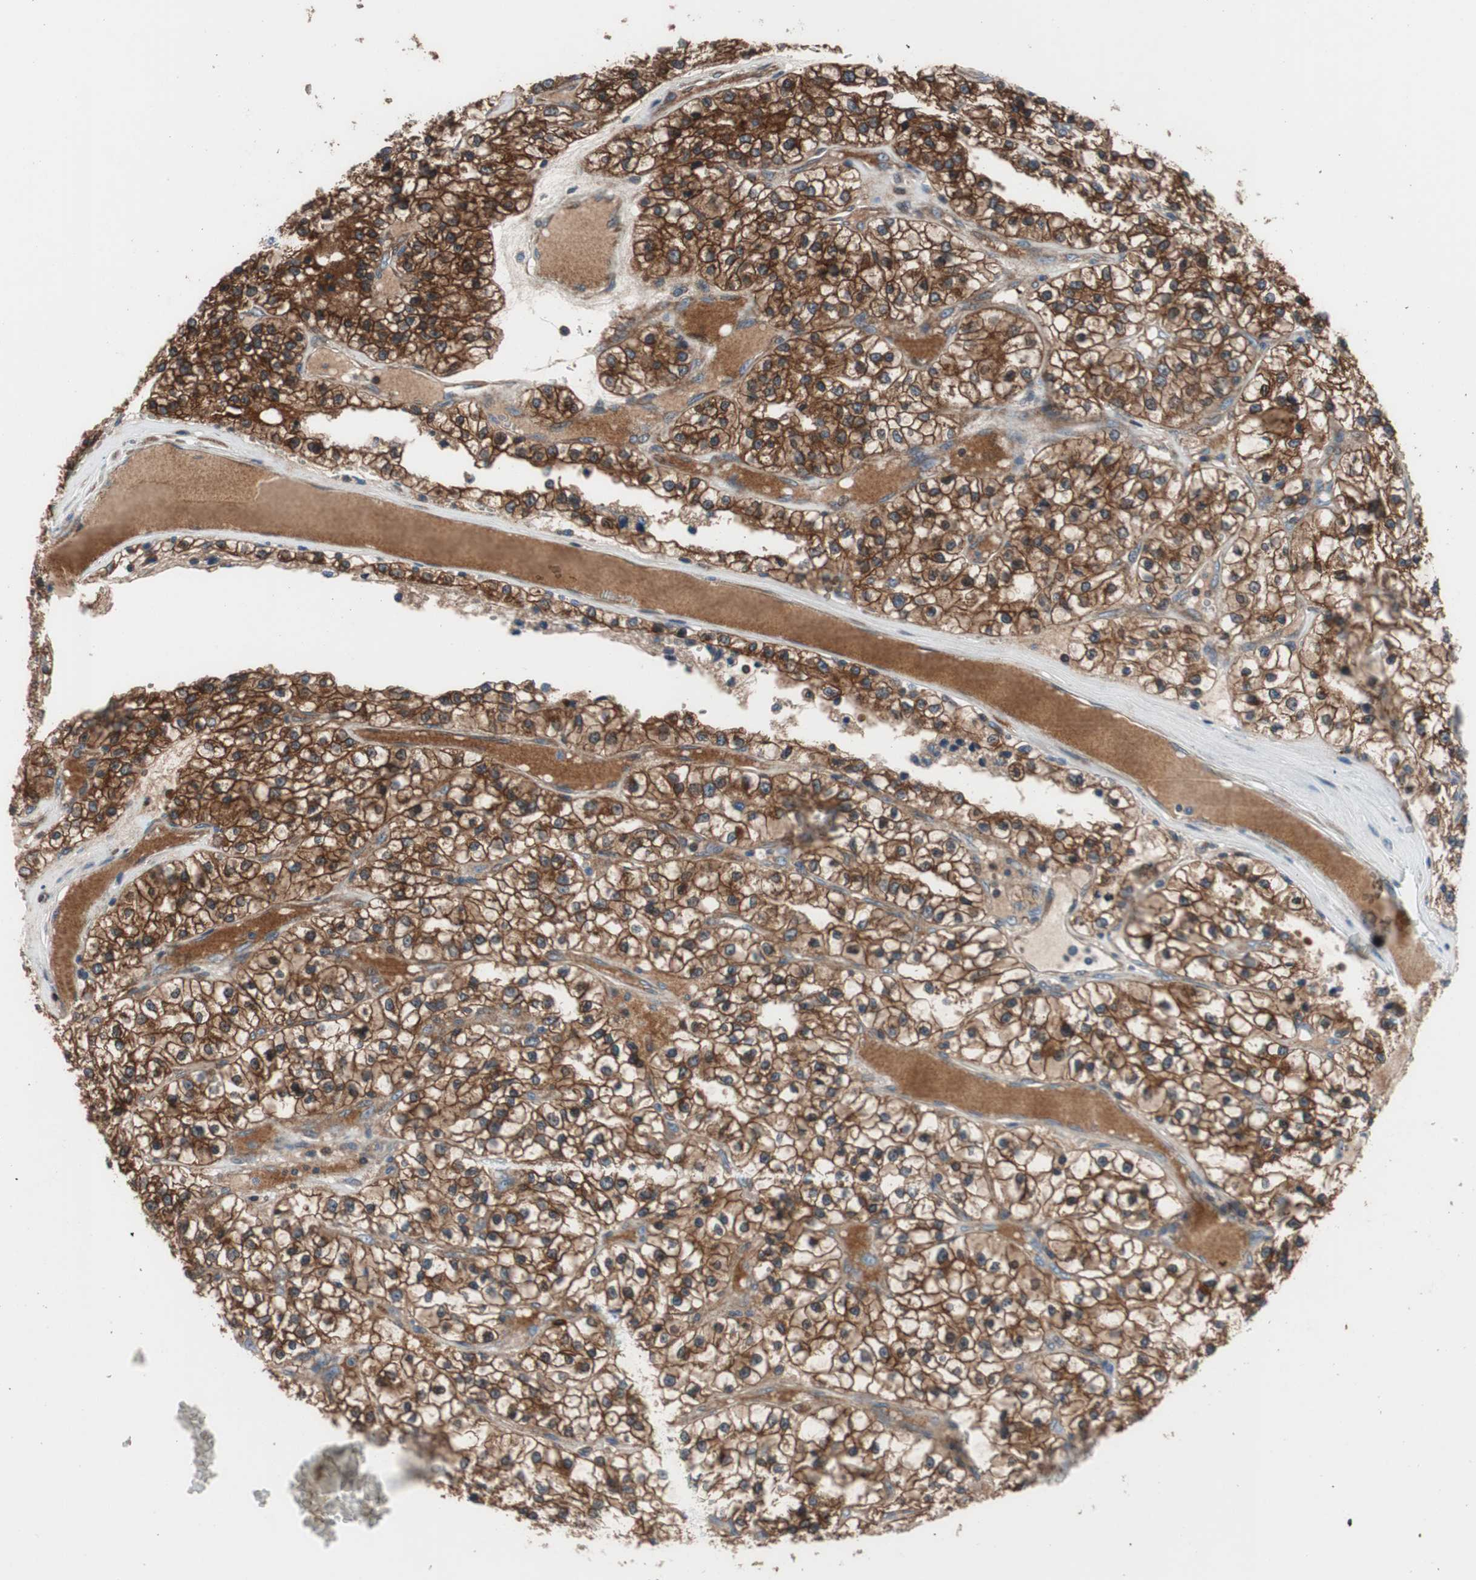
{"staining": {"intensity": "strong", "quantity": ">75%", "location": "cytoplasmic/membranous"}, "tissue": "renal cancer", "cell_type": "Tumor cells", "image_type": "cancer", "snomed": [{"axis": "morphology", "description": "Adenocarcinoma, NOS"}, {"axis": "topography", "description": "Kidney"}], "caption": "Protein staining of renal cancer tissue reveals strong cytoplasmic/membranous staining in about >75% of tumor cells. (IHC, brightfield microscopy, high magnification).", "gene": "PRDX2", "patient": {"sex": "female", "age": 57}}